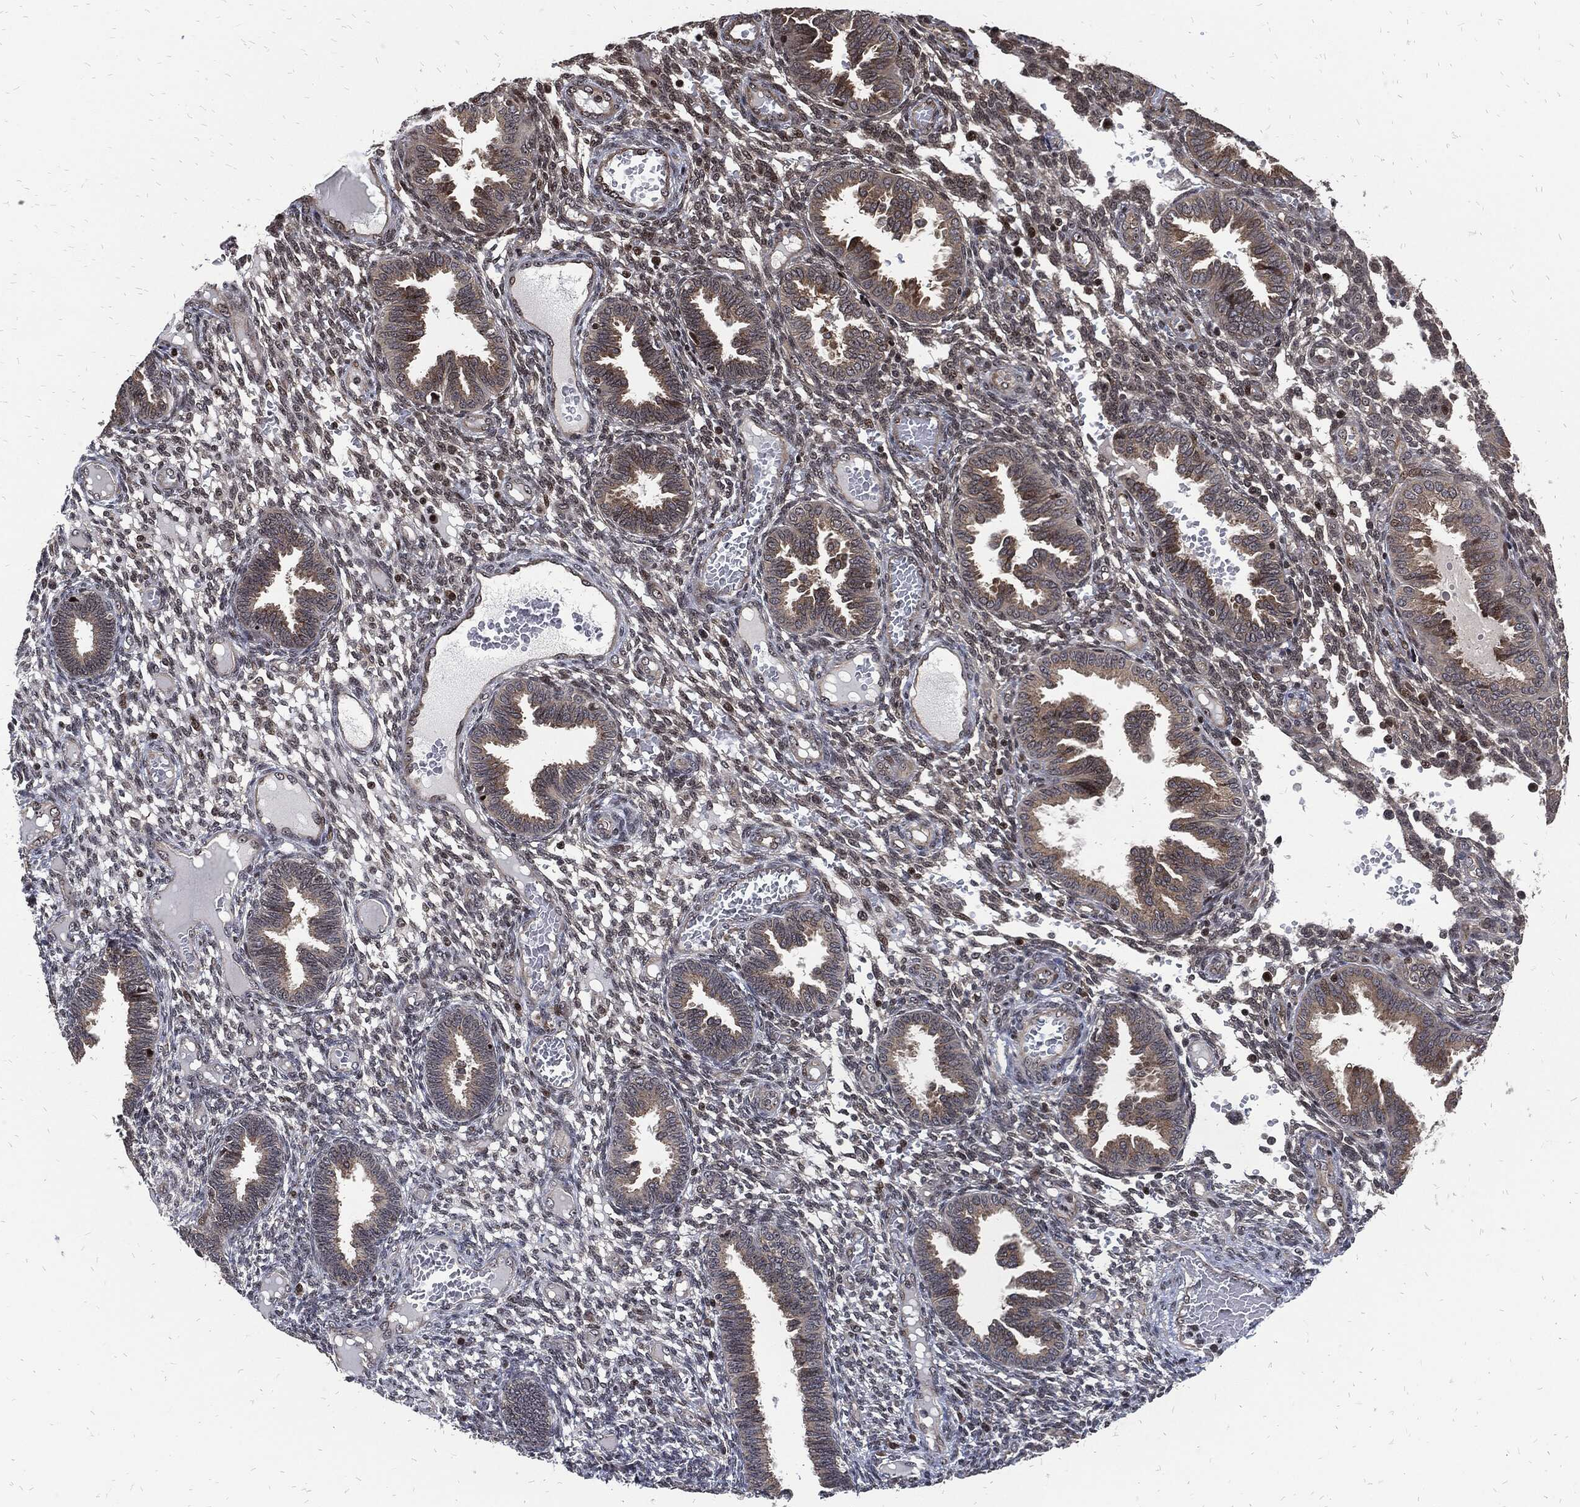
{"staining": {"intensity": "negative", "quantity": "none", "location": "none"}, "tissue": "endometrium", "cell_type": "Cells in endometrial stroma", "image_type": "normal", "snomed": [{"axis": "morphology", "description": "Normal tissue, NOS"}, {"axis": "topography", "description": "Endometrium"}], "caption": "High magnification brightfield microscopy of benign endometrium stained with DAB (3,3'-diaminobenzidine) (brown) and counterstained with hematoxylin (blue): cells in endometrial stroma show no significant positivity.", "gene": "ZNF775", "patient": {"sex": "female", "age": 42}}